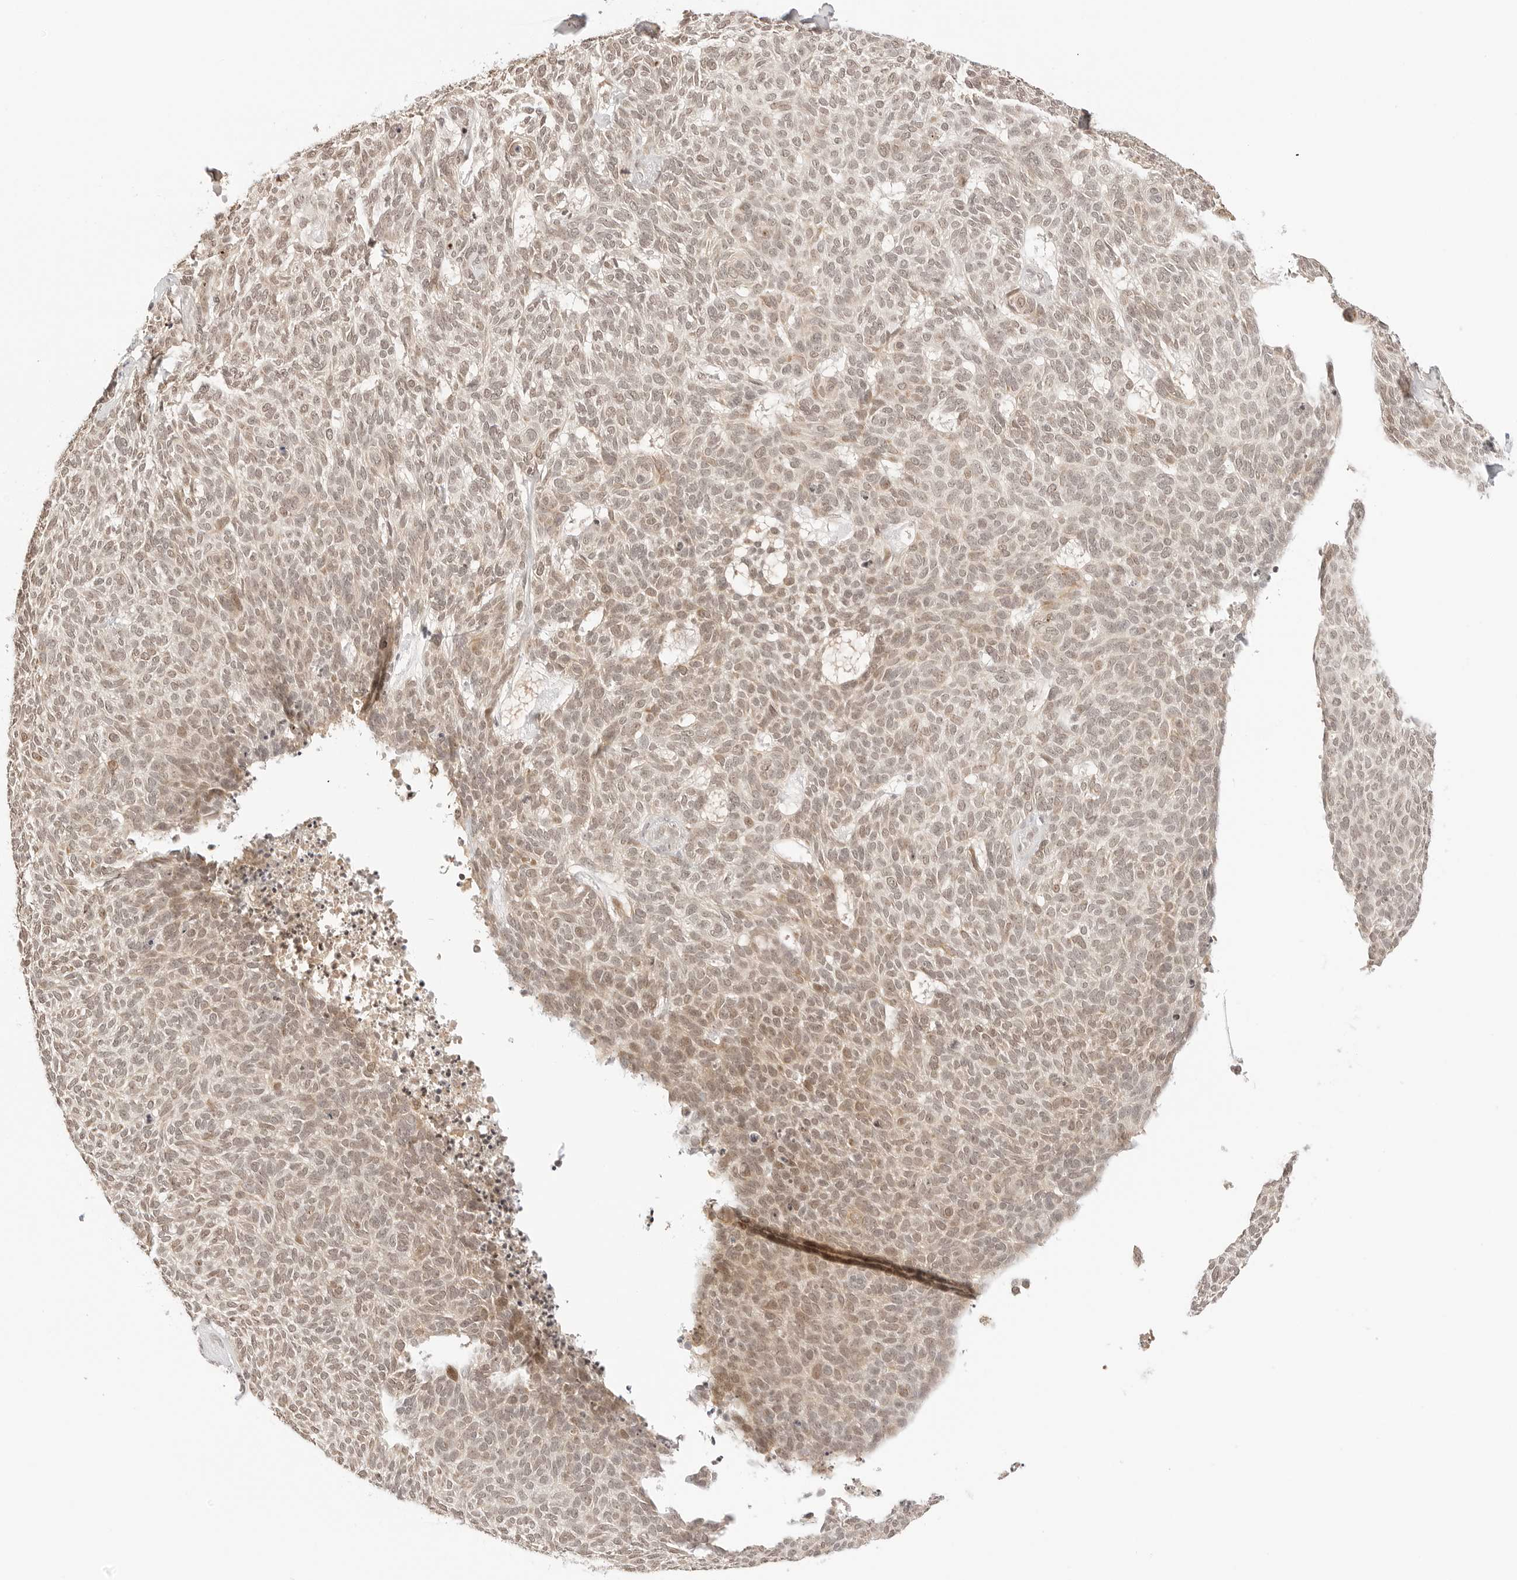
{"staining": {"intensity": "weak", "quantity": ">75%", "location": "cytoplasmic/membranous,nuclear"}, "tissue": "skin cancer", "cell_type": "Tumor cells", "image_type": "cancer", "snomed": [{"axis": "morphology", "description": "Squamous cell carcinoma, NOS"}, {"axis": "topography", "description": "Skin"}], "caption": "Tumor cells exhibit weak cytoplasmic/membranous and nuclear positivity in approximately >75% of cells in skin cancer (squamous cell carcinoma). (IHC, brightfield microscopy, high magnification).", "gene": "SEPTIN4", "patient": {"sex": "female", "age": 90}}